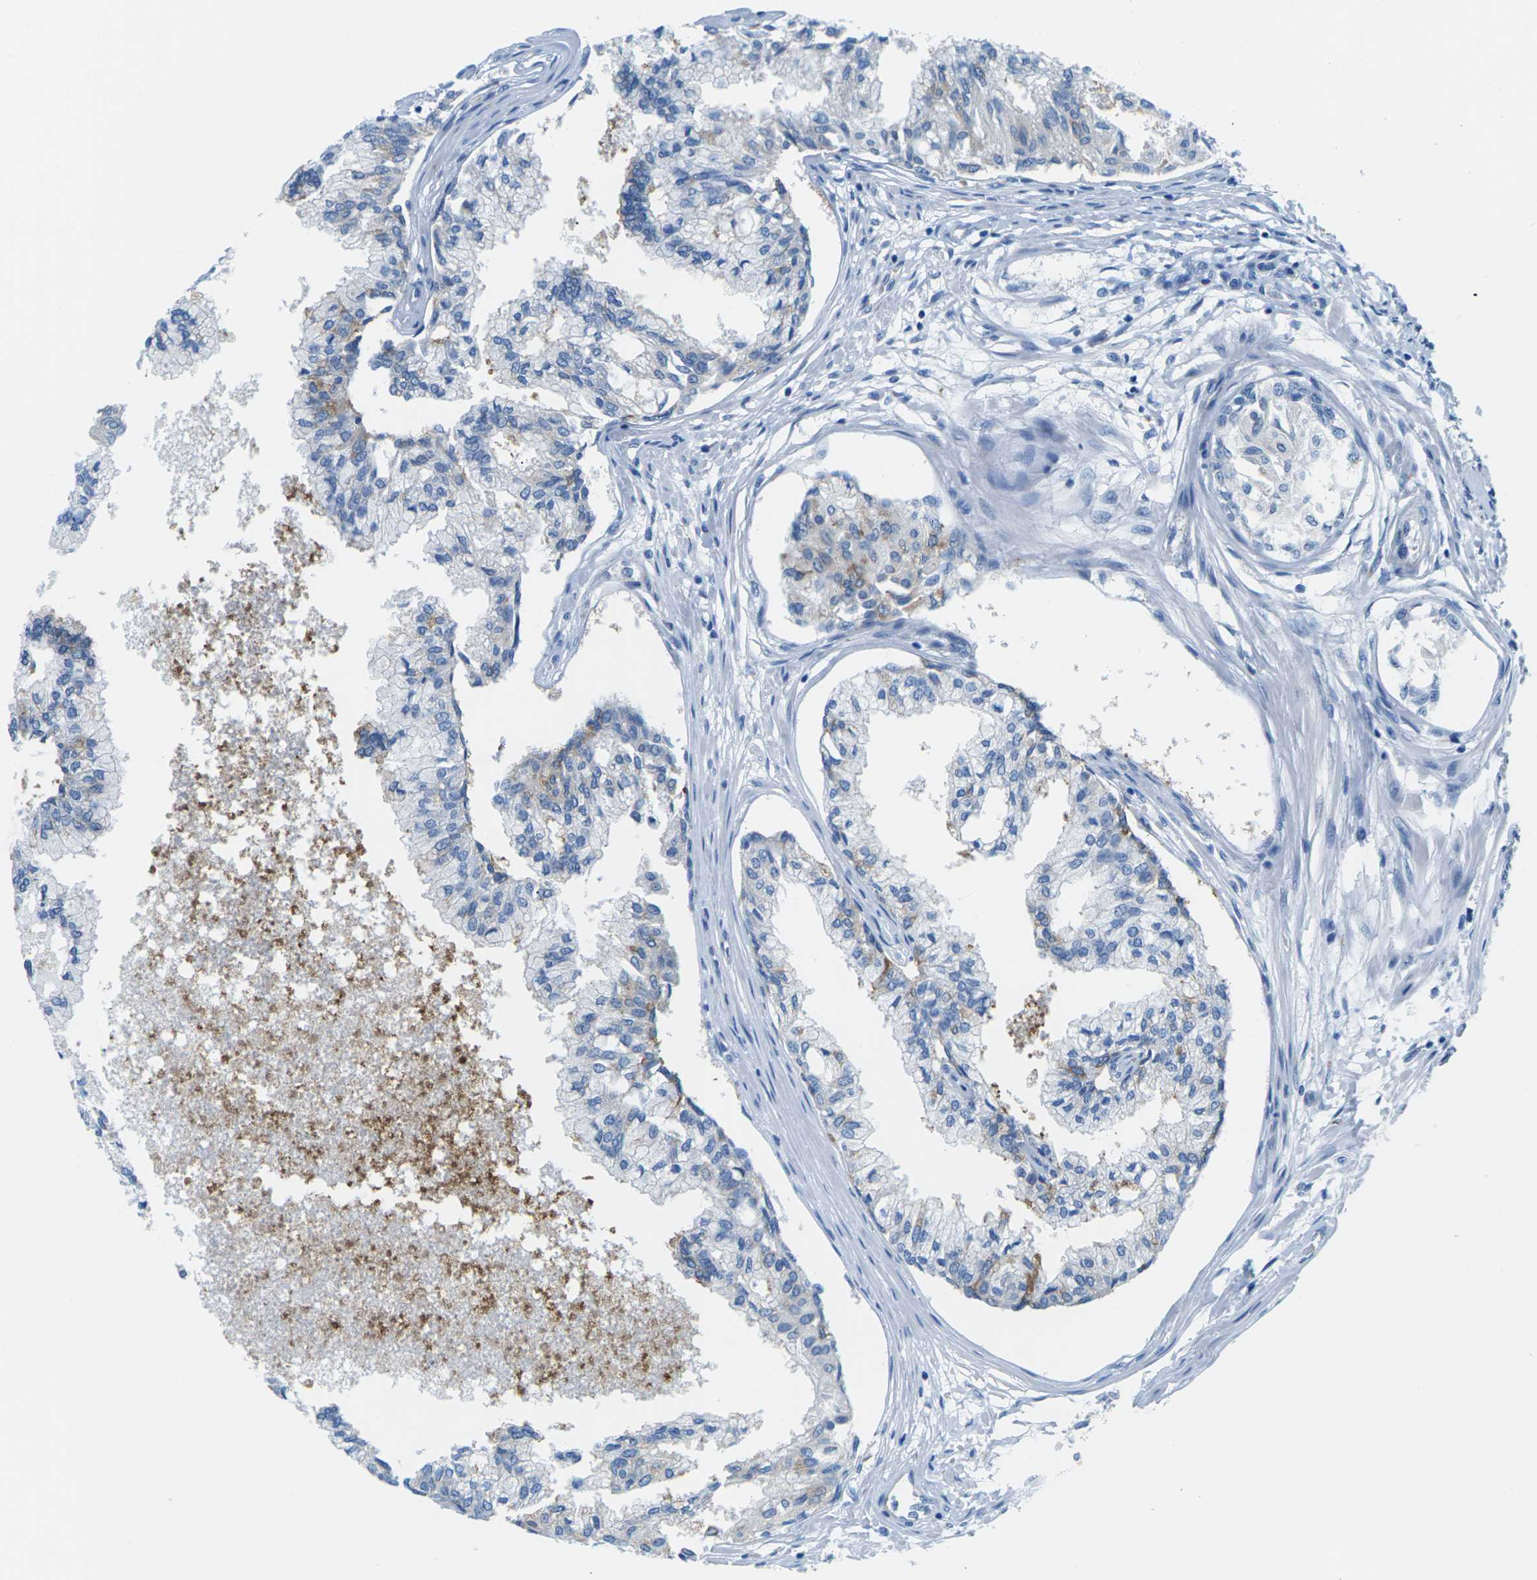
{"staining": {"intensity": "strong", "quantity": "25%-75%", "location": "cytoplasmic/membranous"}, "tissue": "prostate", "cell_type": "Glandular cells", "image_type": "normal", "snomed": [{"axis": "morphology", "description": "Normal tissue, NOS"}, {"axis": "topography", "description": "Prostate"}, {"axis": "topography", "description": "Seminal veicle"}], "caption": "Immunohistochemical staining of benign prostate exhibits high levels of strong cytoplasmic/membranous staining in approximately 25%-75% of glandular cells. (DAB IHC, brown staining for protein, blue staining for nuclei).", "gene": "SYNGR2", "patient": {"sex": "male", "age": 60}}